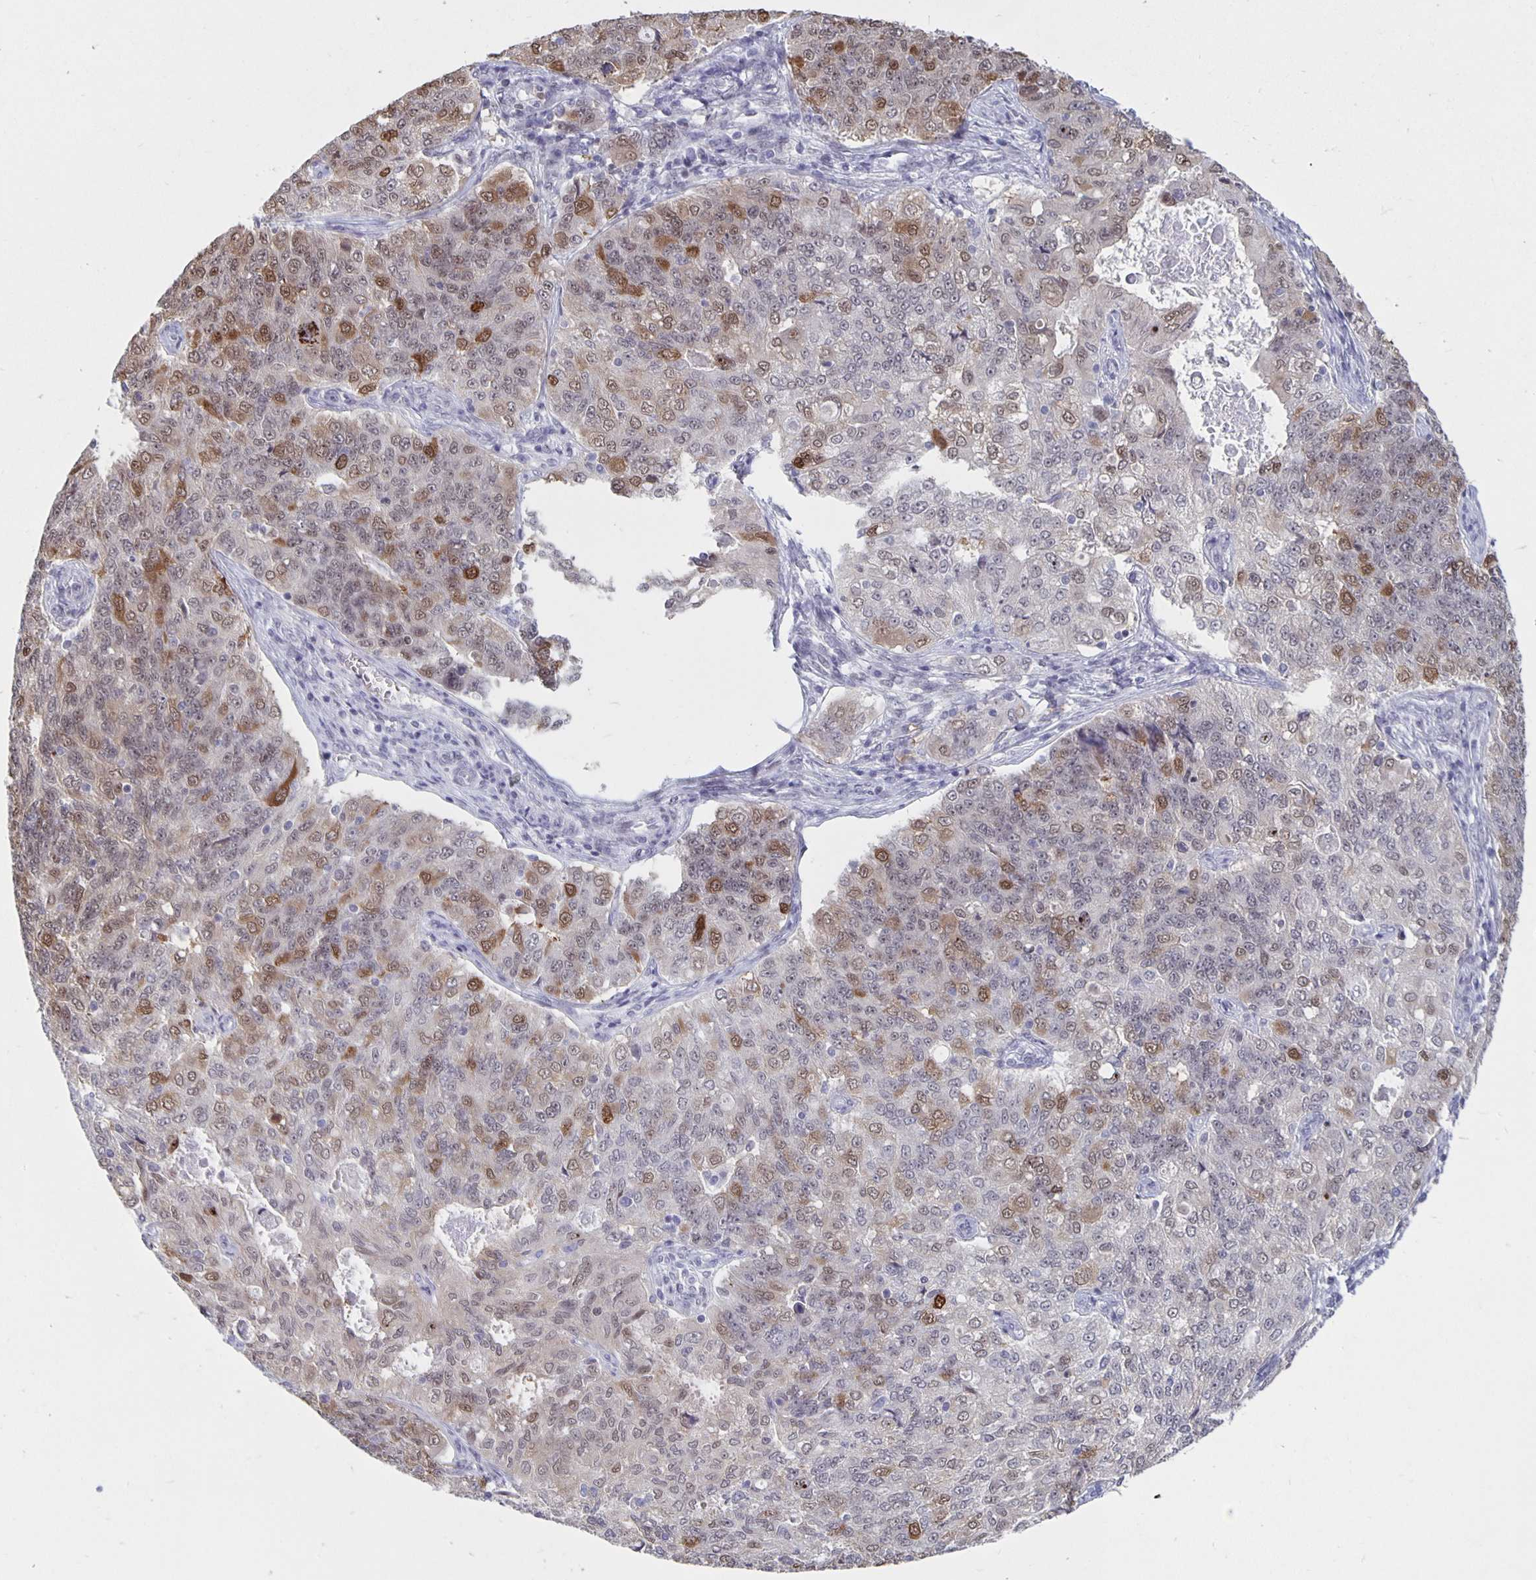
{"staining": {"intensity": "moderate", "quantity": "<25%", "location": "cytoplasmic/membranous,nuclear"}, "tissue": "endometrial cancer", "cell_type": "Tumor cells", "image_type": "cancer", "snomed": [{"axis": "morphology", "description": "Adenocarcinoma, NOS"}, {"axis": "topography", "description": "Endometrium"}], "caption": "High-power microscopy captured an immunohistochemistry photomicrograph of endometrial cancer (adenocarcinoma), revealing moderate cytoplasmic/membranous and nuclear expression in approximately <25% of tumor cells. Nuclei are stained in blue.", "gene": "ZNF691", "patient": {"sex": "female", "age": 43}}